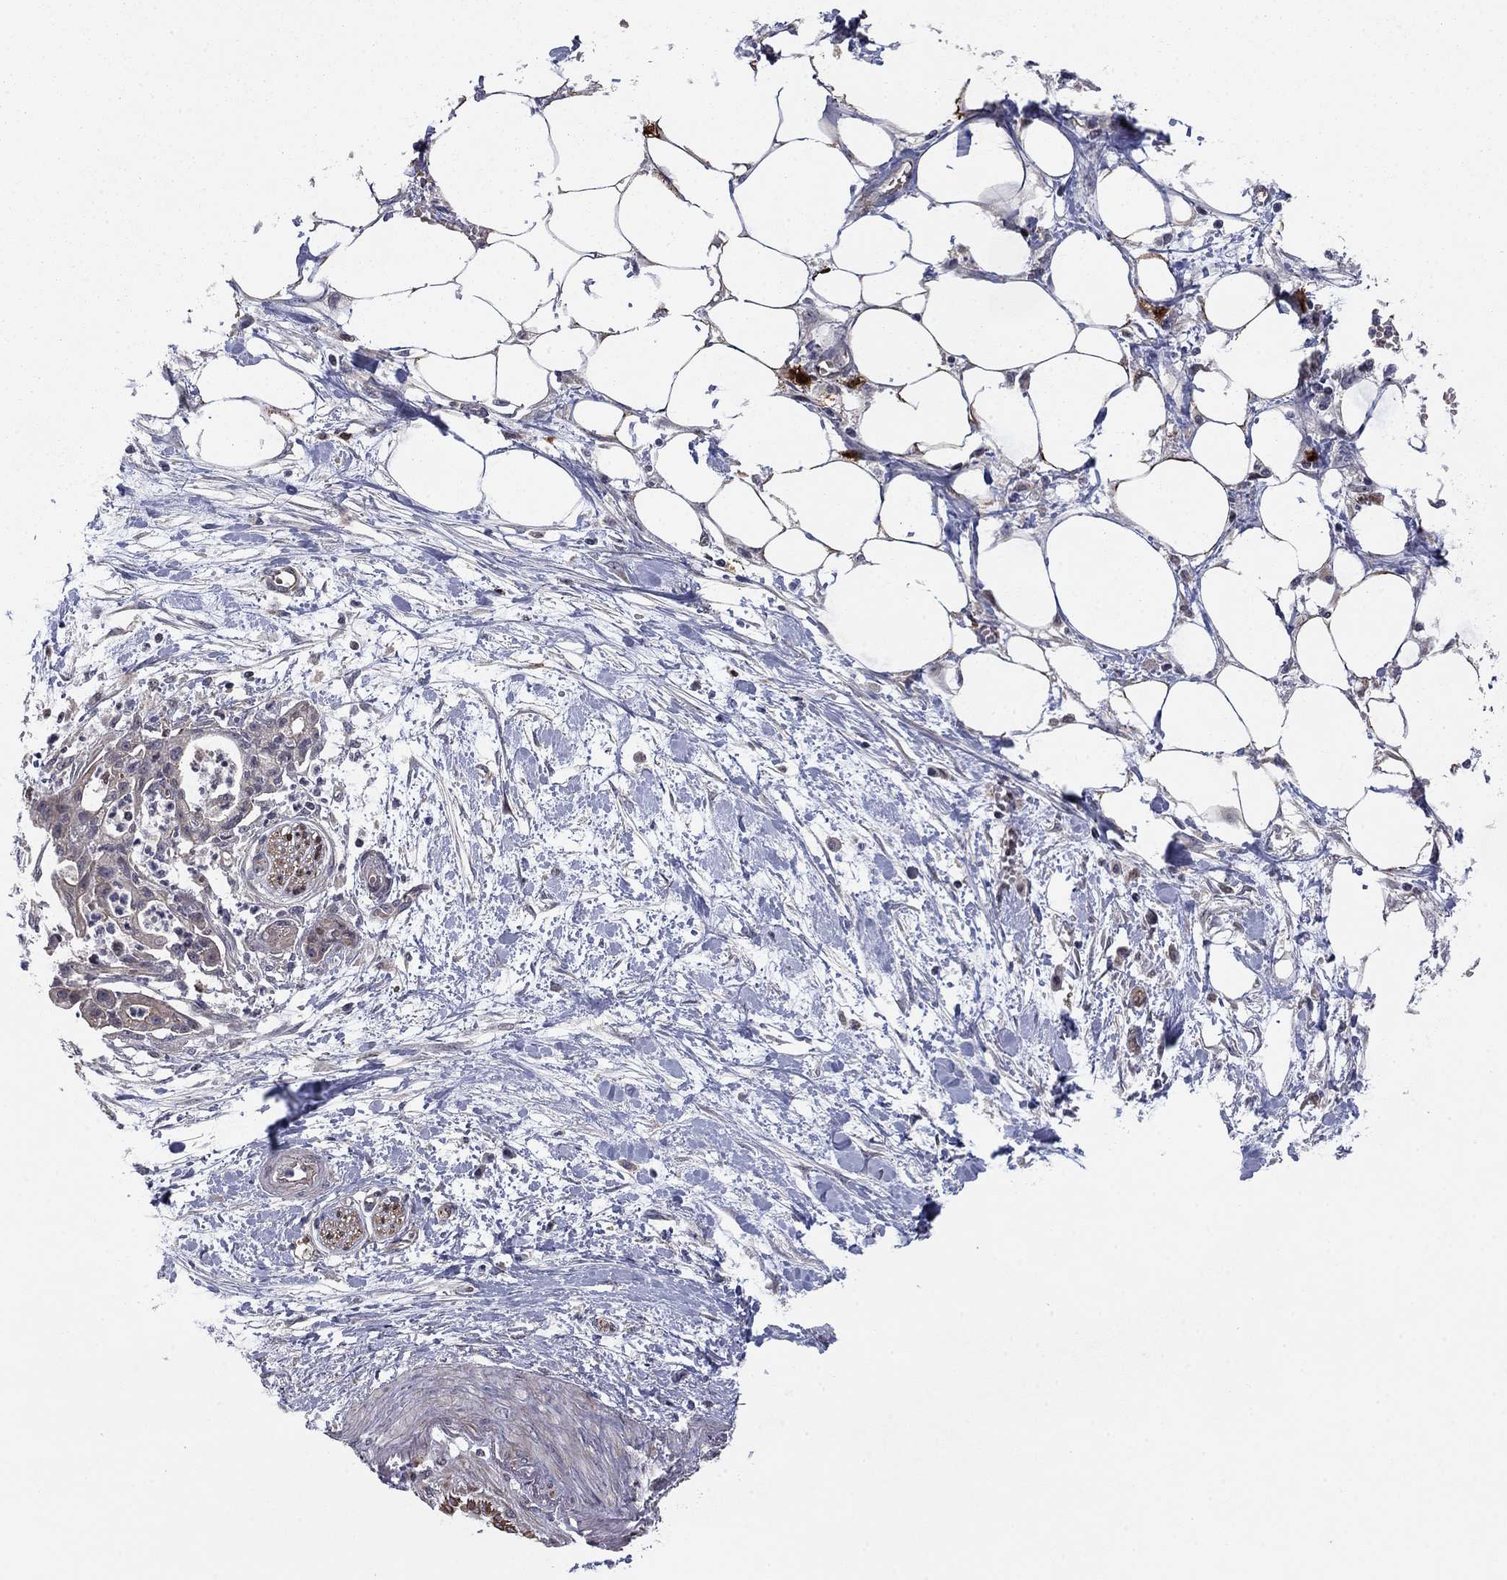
{"staining": {"intensity": "weak", "quantity": "25%-75%", "location": "cytoplasmic/membranous"}, "tissue": "pancreatic cancer", "cell_type": "Tumor cells", "image_type": "cancer", "snomed": [{"axis": "morphology", "description": "Normal tissue, NOS"}, {"axis": "morphology", "description": "Adenocarcinoma, NOS"}, {"axis": "topography", "description": "Lymph node"}, {"axis": "topography", "description": "Pancreas"}], "caption": "This is a micrograph of IHC staining of pancreatic cancer (adenocarcinoma), which shows weak staining in the cytoplasmic/membranous of tumor cells.", "gene": "BCL11A", "patient": {"sex": "female", "age": 58}}